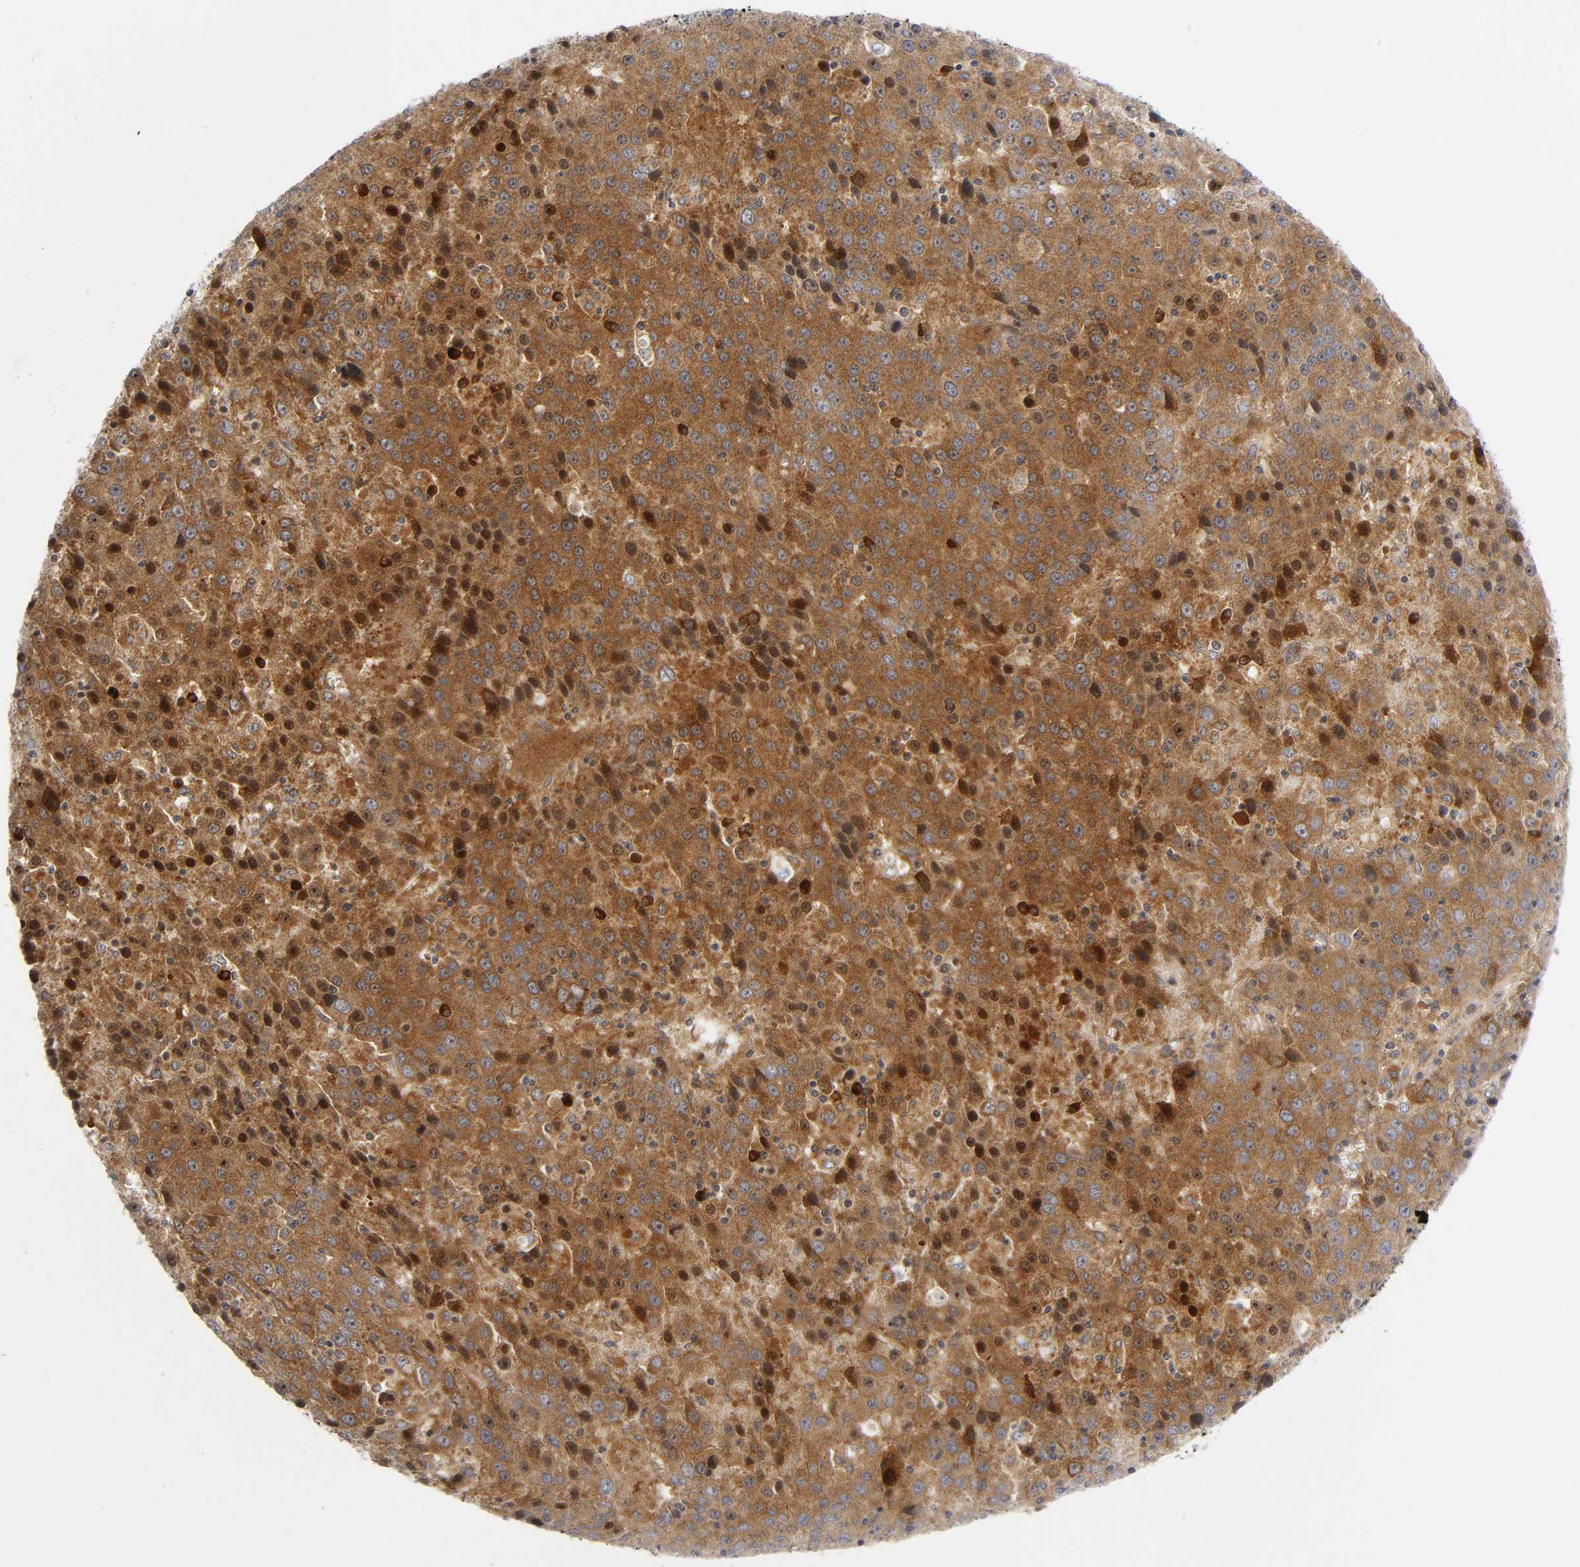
{"staining": {"intensity": "moderate", "quantity": ">75%", "location": "cytoplasmic/membranous"}, "tissue": "liver cancer", "cell_type": "Tumor cells", "image_type": "cancer", "snomed": [{"axis": "morphology", "description": "Carcinoma, Hepatocellular, NOS"}, {"axis": "topography", "description": "Liver"}], "caption": "A high-resolution histopathology image shows IHC staining of liver cancer (hepatocellular carcinoma), which displays moderate cytoplasmic/membranous expression in about >75% of tumor cells. (Stains: DAB in brown, nuclei in blue, Microscopy: brightfield microscopy at high magnification).", "gene": "EIF5", "patient": {"sex": "female", "age": 53}}